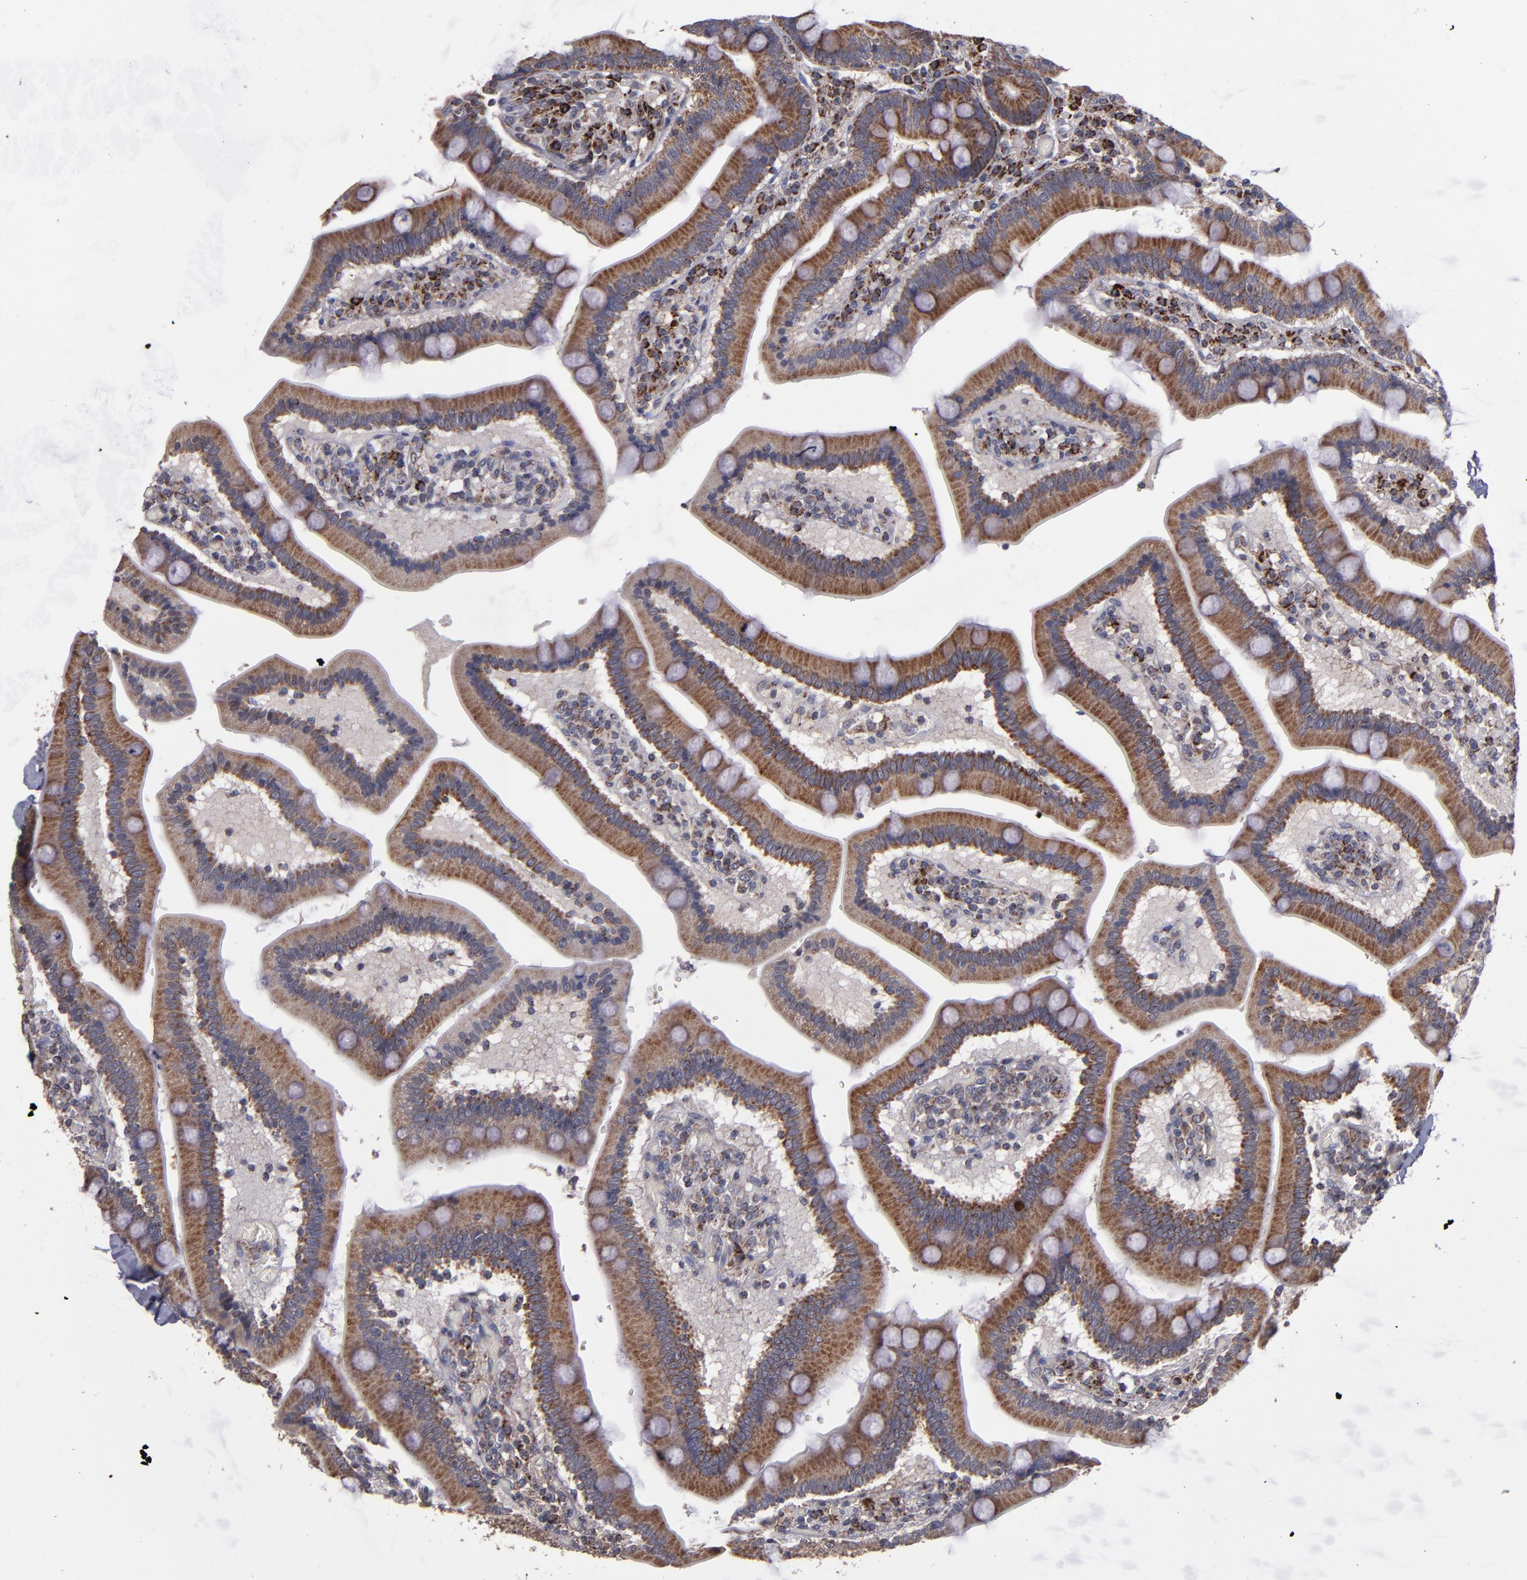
{"staining": {"intensity": "moderate", "quantity": ">75%", "location": "cytoplasmic/membranous"}, "tissue": "duodenum", "cell_type": "Glandular cells", "image_type": "normal", "snomed": [{"axis": "morphology", "description": "Normal tissue, NOS"}, {"axis": "topography", "description": "Duodenum"}], "caption": "Unremarkable duodenum reveals moderate cytoplasmic/membranous expression in about >75% of glandular cells, visualized by immunohistochemistry. (Brightfield microscopy of DAB IHC at high magnification).", "gene": "TIMM9", "patient": {"sex": "male", "age": 66}}